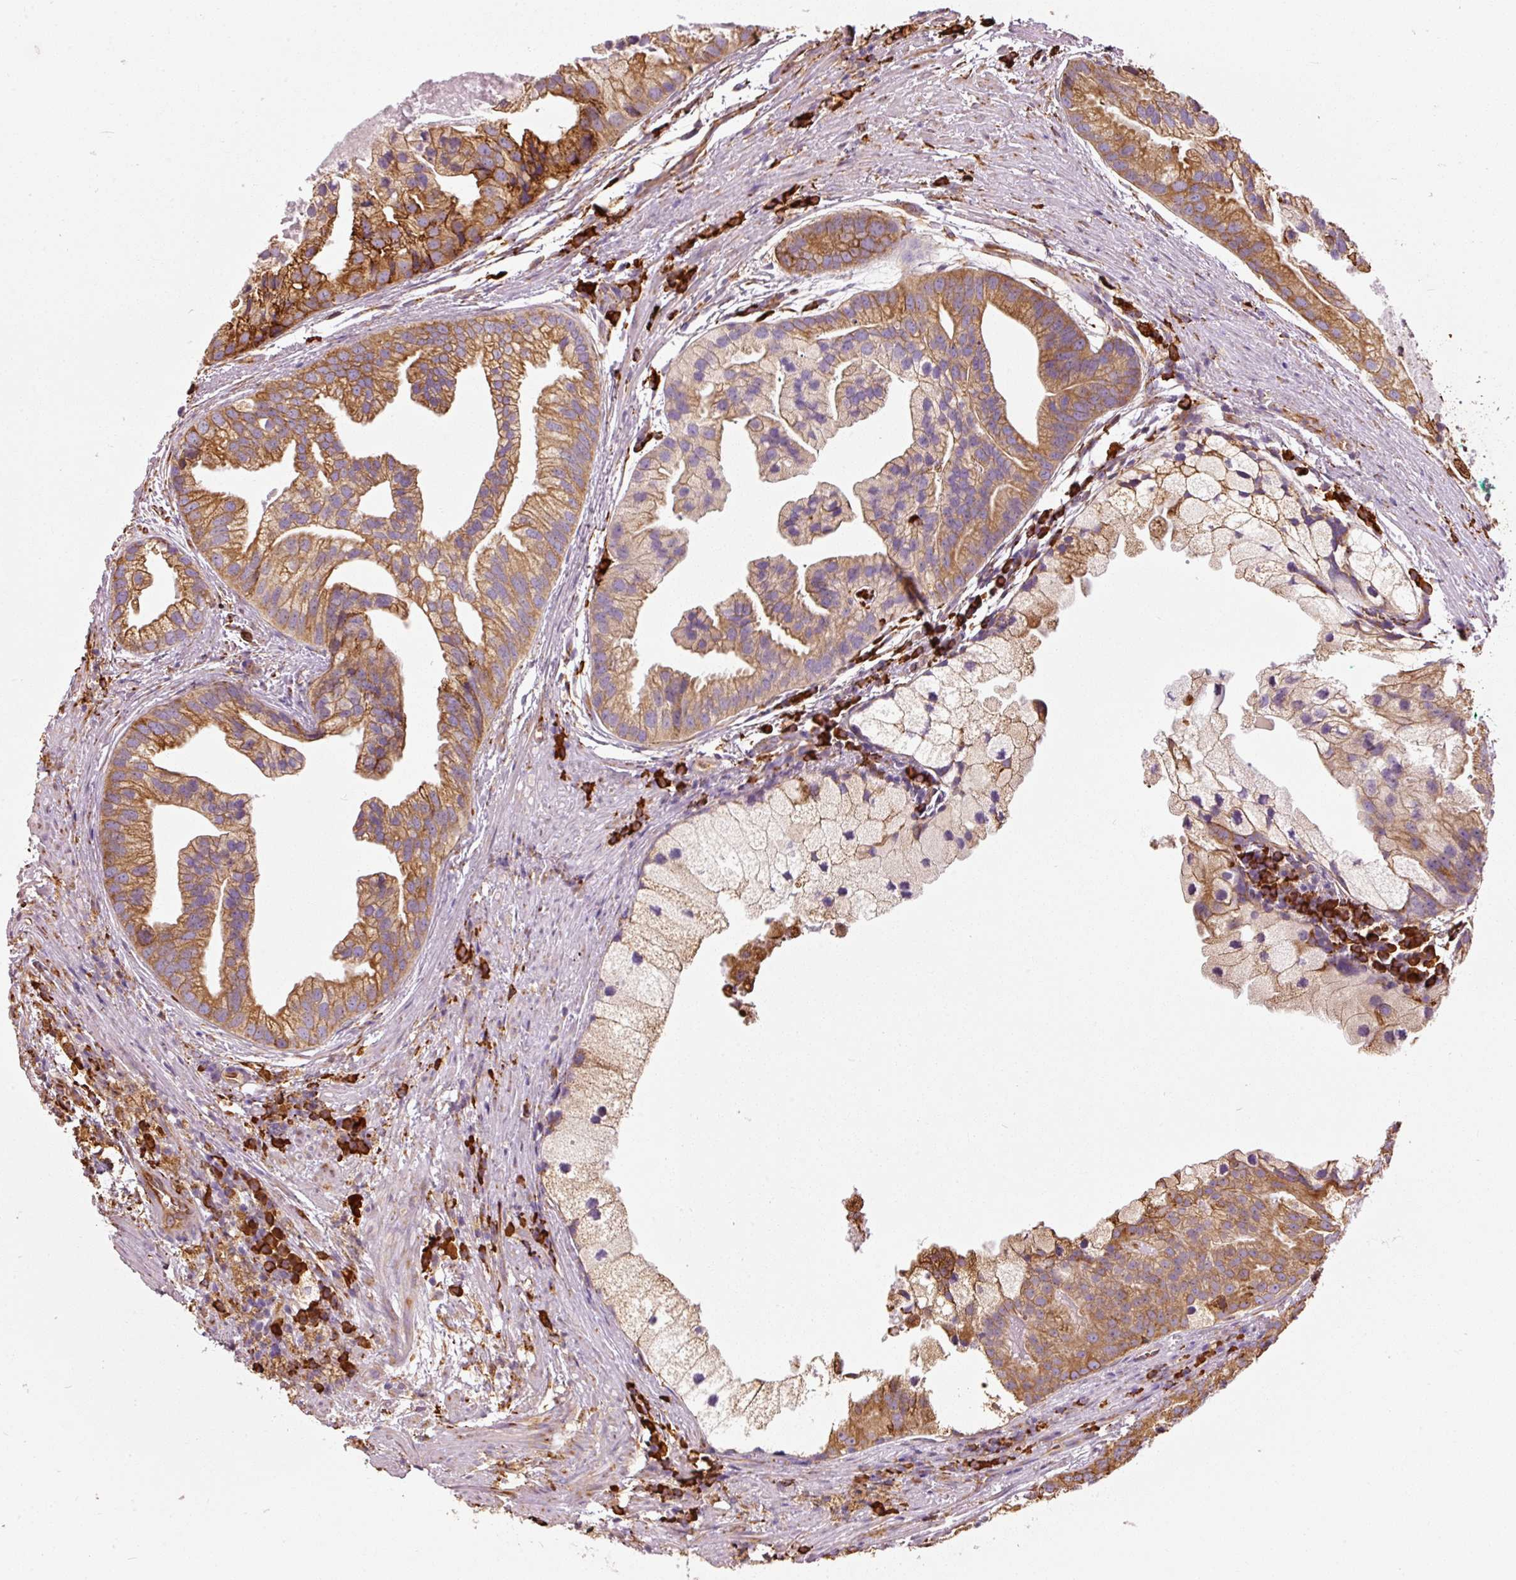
{"staining": {"intensity": "moderate", "quantity": ">75%", "location": "cytoplasmic/membranous"}, "tissue": "prostate cancer", "cell_type": "Tumor cells", "image_type": "cancer", "snomed": [{"axis": "morphology", "description": "Adenocarcinoma, High grade"}, {"axis": "topography", "description": "Prostate"}], "caption": "This is an image of immunohistochemistry staining of prostate cancer (high-grade adenocarcinoma), which shows moderate positivity in the cytoplasmic/membranous of tumor cells.", "gene": "KLC1", "patient": {"sex": "male", "age": 62}}